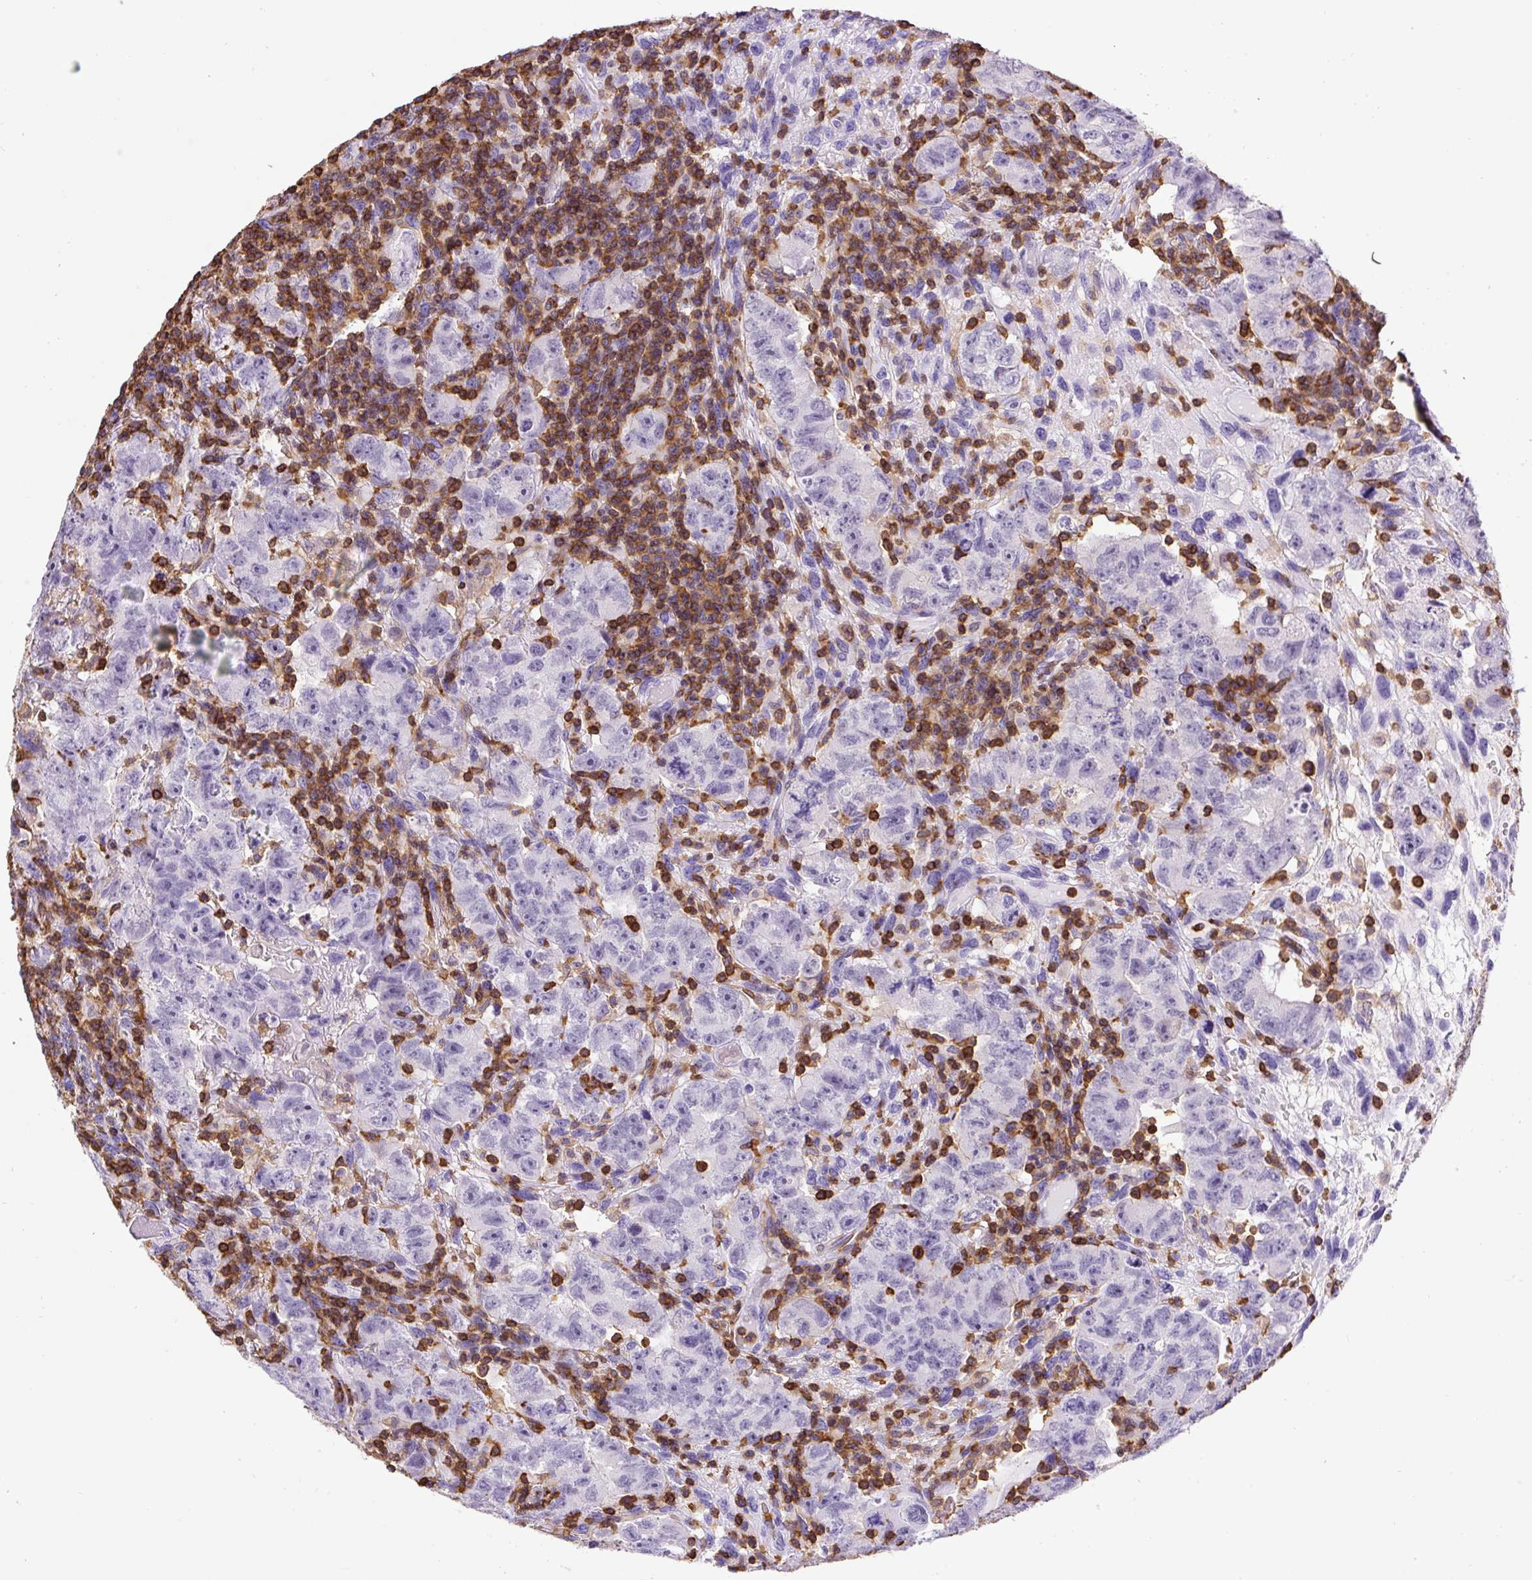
{"staining": {"intensity": "negative", "quantity": "none", "location": "none"}, "tissue": "testis cancer", "cell_type": "Tumor cells", "image_type": "cancer", "snomed": [{"axis": "morphology", "description": "Carcinoma, Embryonal, NOS"}, {"axis": "topography", "description": "Testis"}], "caption": "Immunohistochemistry (IHC) of human testis cancer reveals no staining in tumor cells.", "gene": "FAM228B", "patient": {"sex": "male", "age": 24}}